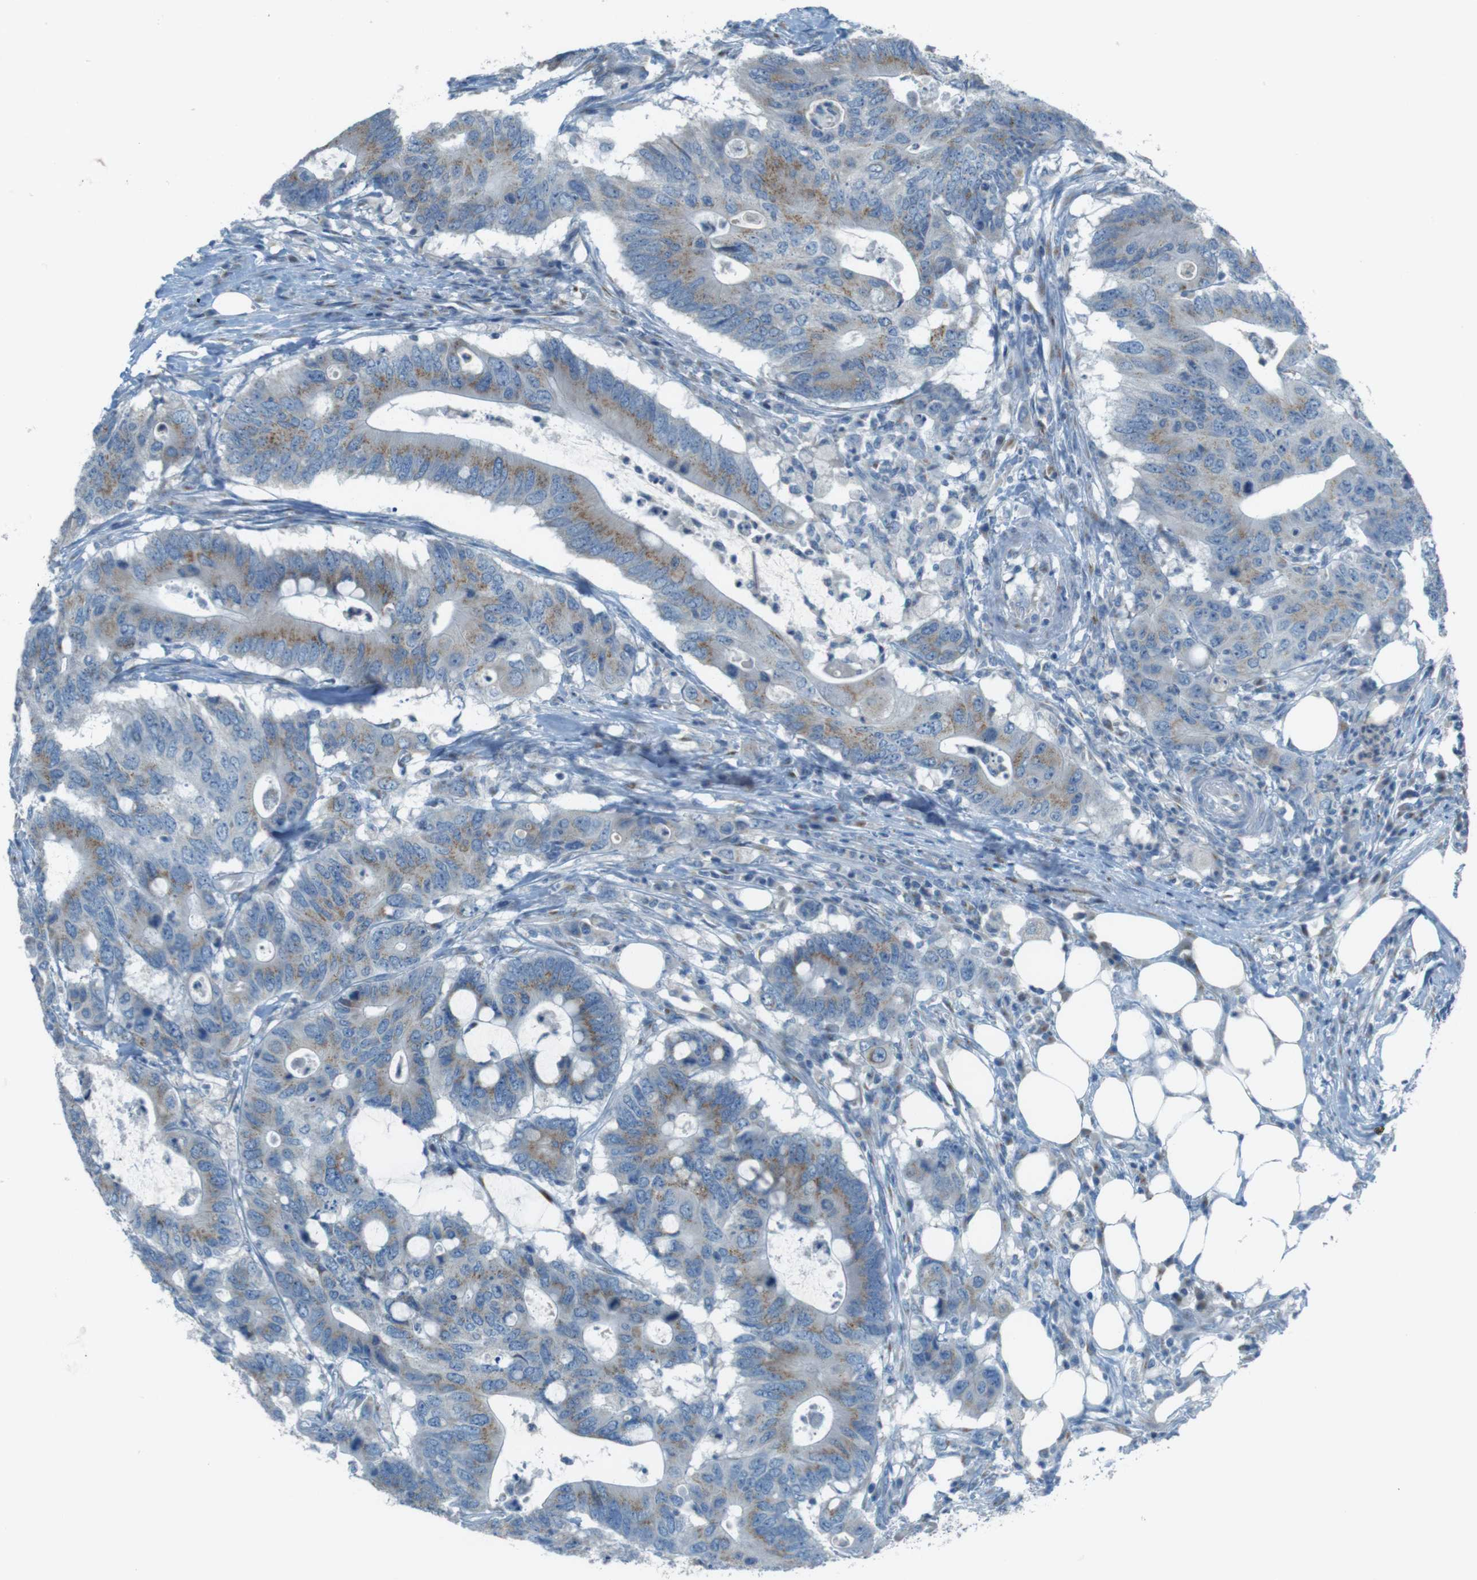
{"staining": {"intensity": "moderate", "quantity": "25%-75%", "location": "cytoplasmic/membranous"}, "tissue": "colorectal cancer", "cell_type": "Tumor cells", "image_type": "cancer", "snomed": [{"axis": "morphology", "description": "Adenocarcinoma, NOS"}, {"axis": "topography", "description": "Colon"}], "caption": "A brown stain highlights moderate cytoplasmic/membranous staining of a protein in colorectal adenocarcinoma tumor cells.", "gene": "TXNDC15", "patient": {"sex": "male", "age": 71}}